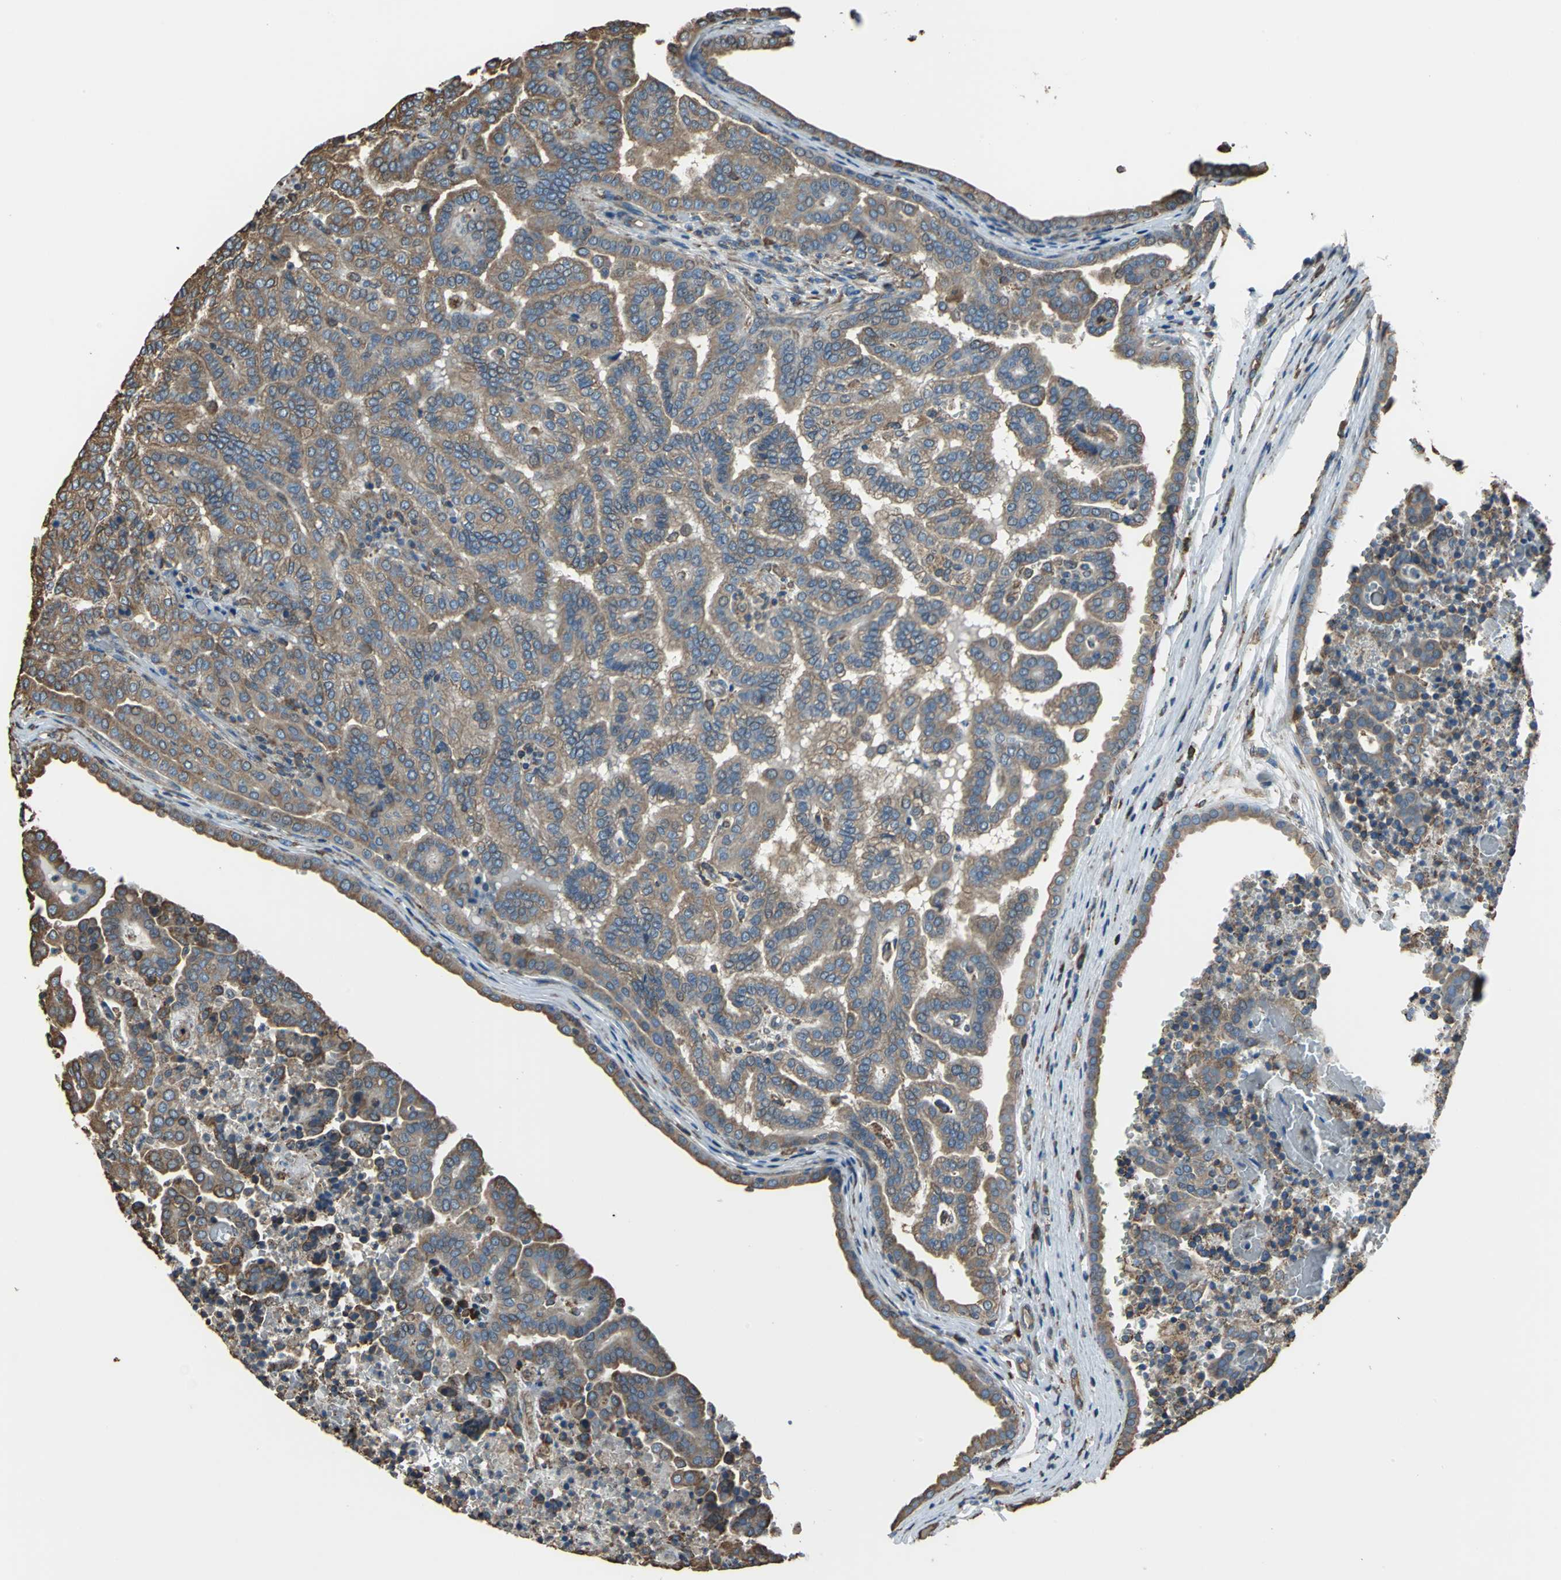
{"staining": {"intensity": "strong", "quantity": ">75%", "location": "cytoplasmic/membranous"}, "tissue": "renal cancer", "cell_type": "Tumor cells", "image_type": "cancer", "snomed": [{"axis": "morphology", "description": "Adenocarcinoma, NOS"}, {"axis": "topography", "description": "Kidney"}], "caption": "Renal adenocarcinoma stained with immunohistochemistry (IHC) shows strong cytoplasmic/membranous positivity in about >75% of tumor cells. (DAB (3,3'-diaminobenzidine) IHC, brown staining for protein, blue staining for nuclei).", "gene": "GPANK1", "patient": {"sex": "male", "age": 61}}